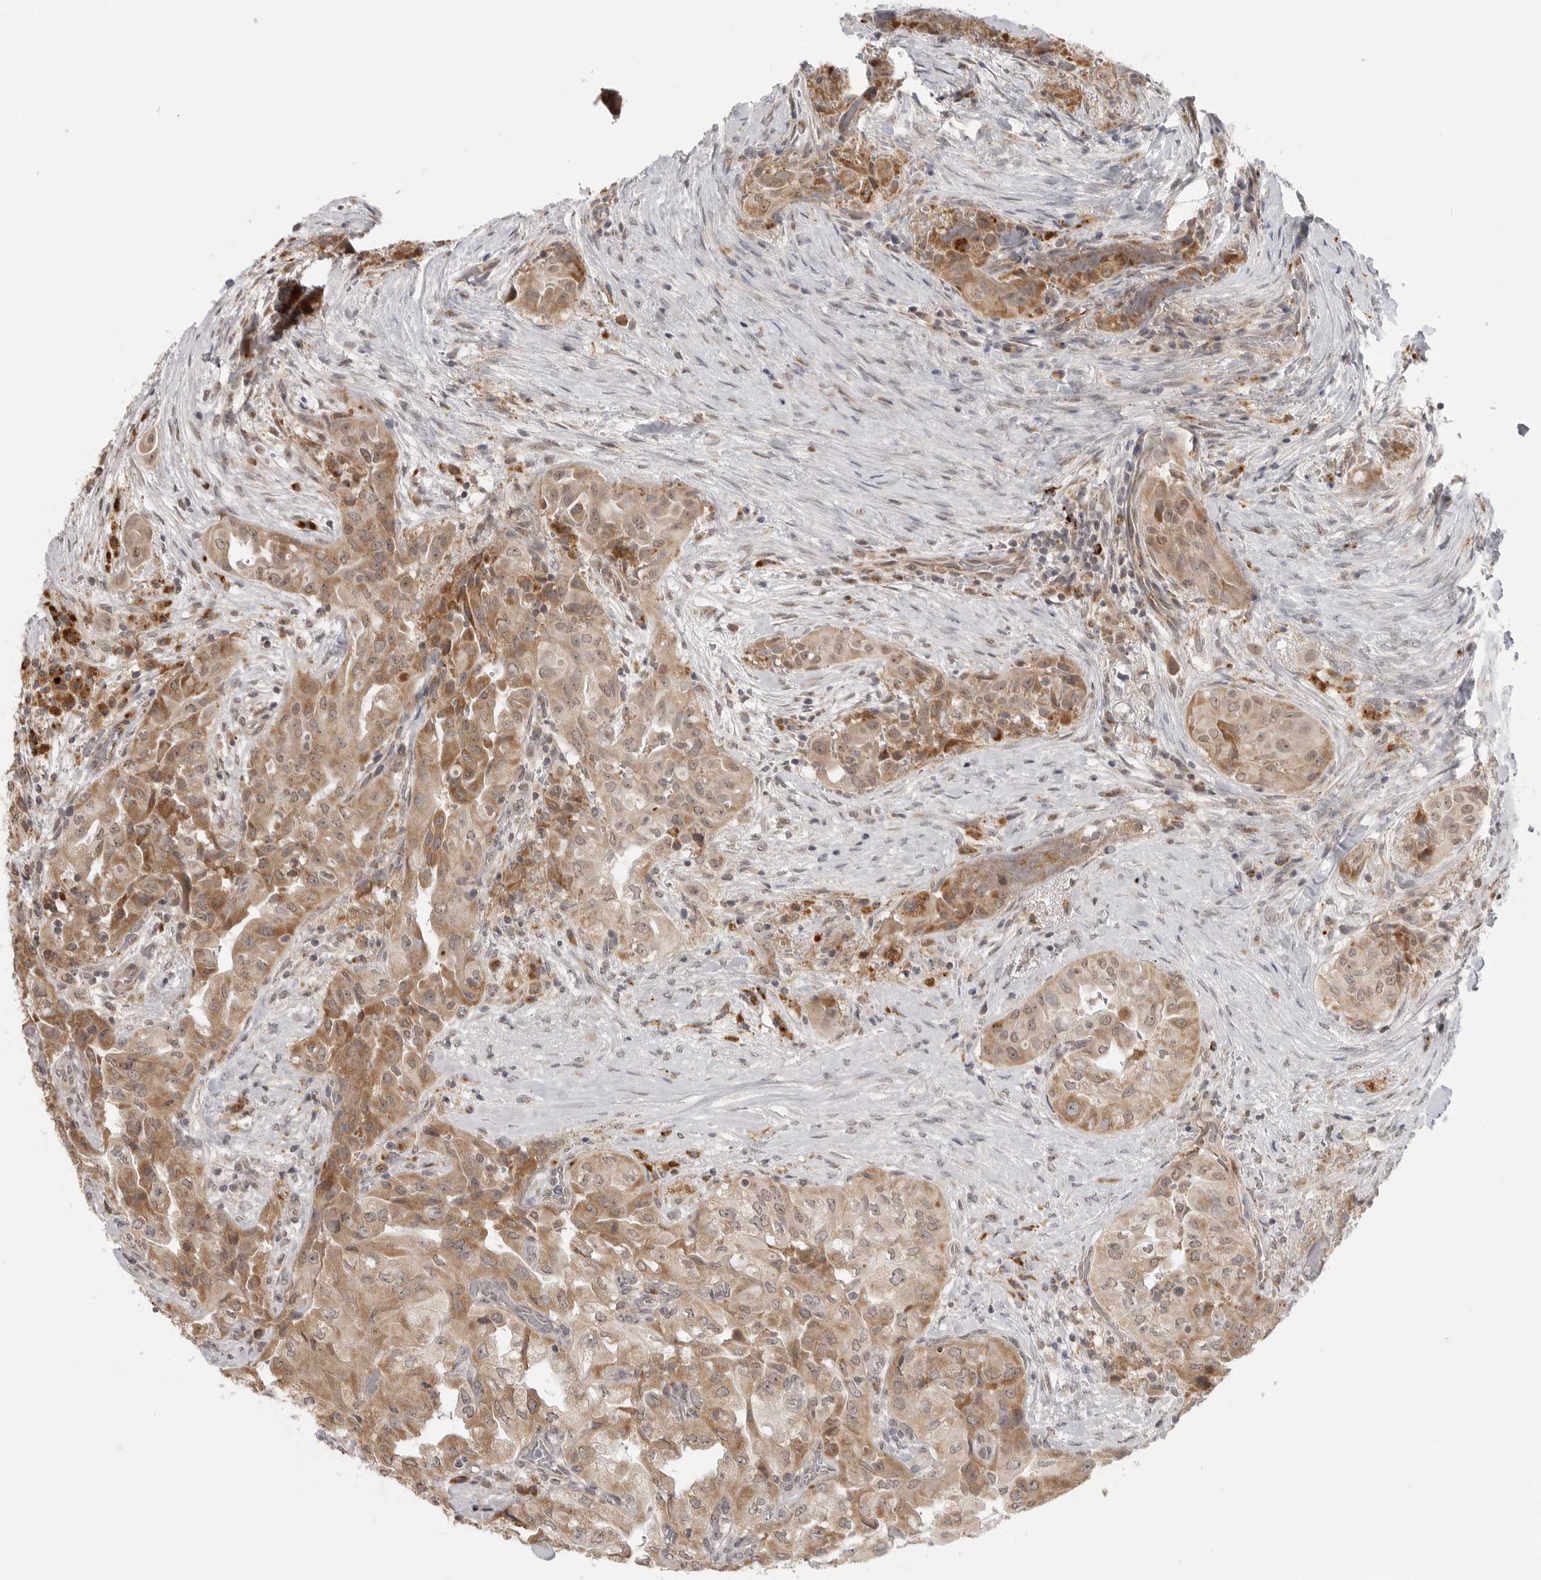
{"staining": {"intensity": "moderate", "quantity": ">75%", "location": "cytoplasmic/membranous"}, "tissue": "thyroid cancer", "cell_type": "Tumor cells", "image_type": "cancer", "snomed": [{"axis": "morphology", "description": "Papillary adenocarcinoma, NOS"}, {"axis": "topography", "description": "Thyroid gland"}], "caption": "Approximately >75% of tumor cells in thyroid cancer exhibit moderate cytoplasmic/membranous protein staining as visualized by brown immunohistochemical staining.", "gene": "KALRN", "patient": {"sex": "female", "age": 59}}